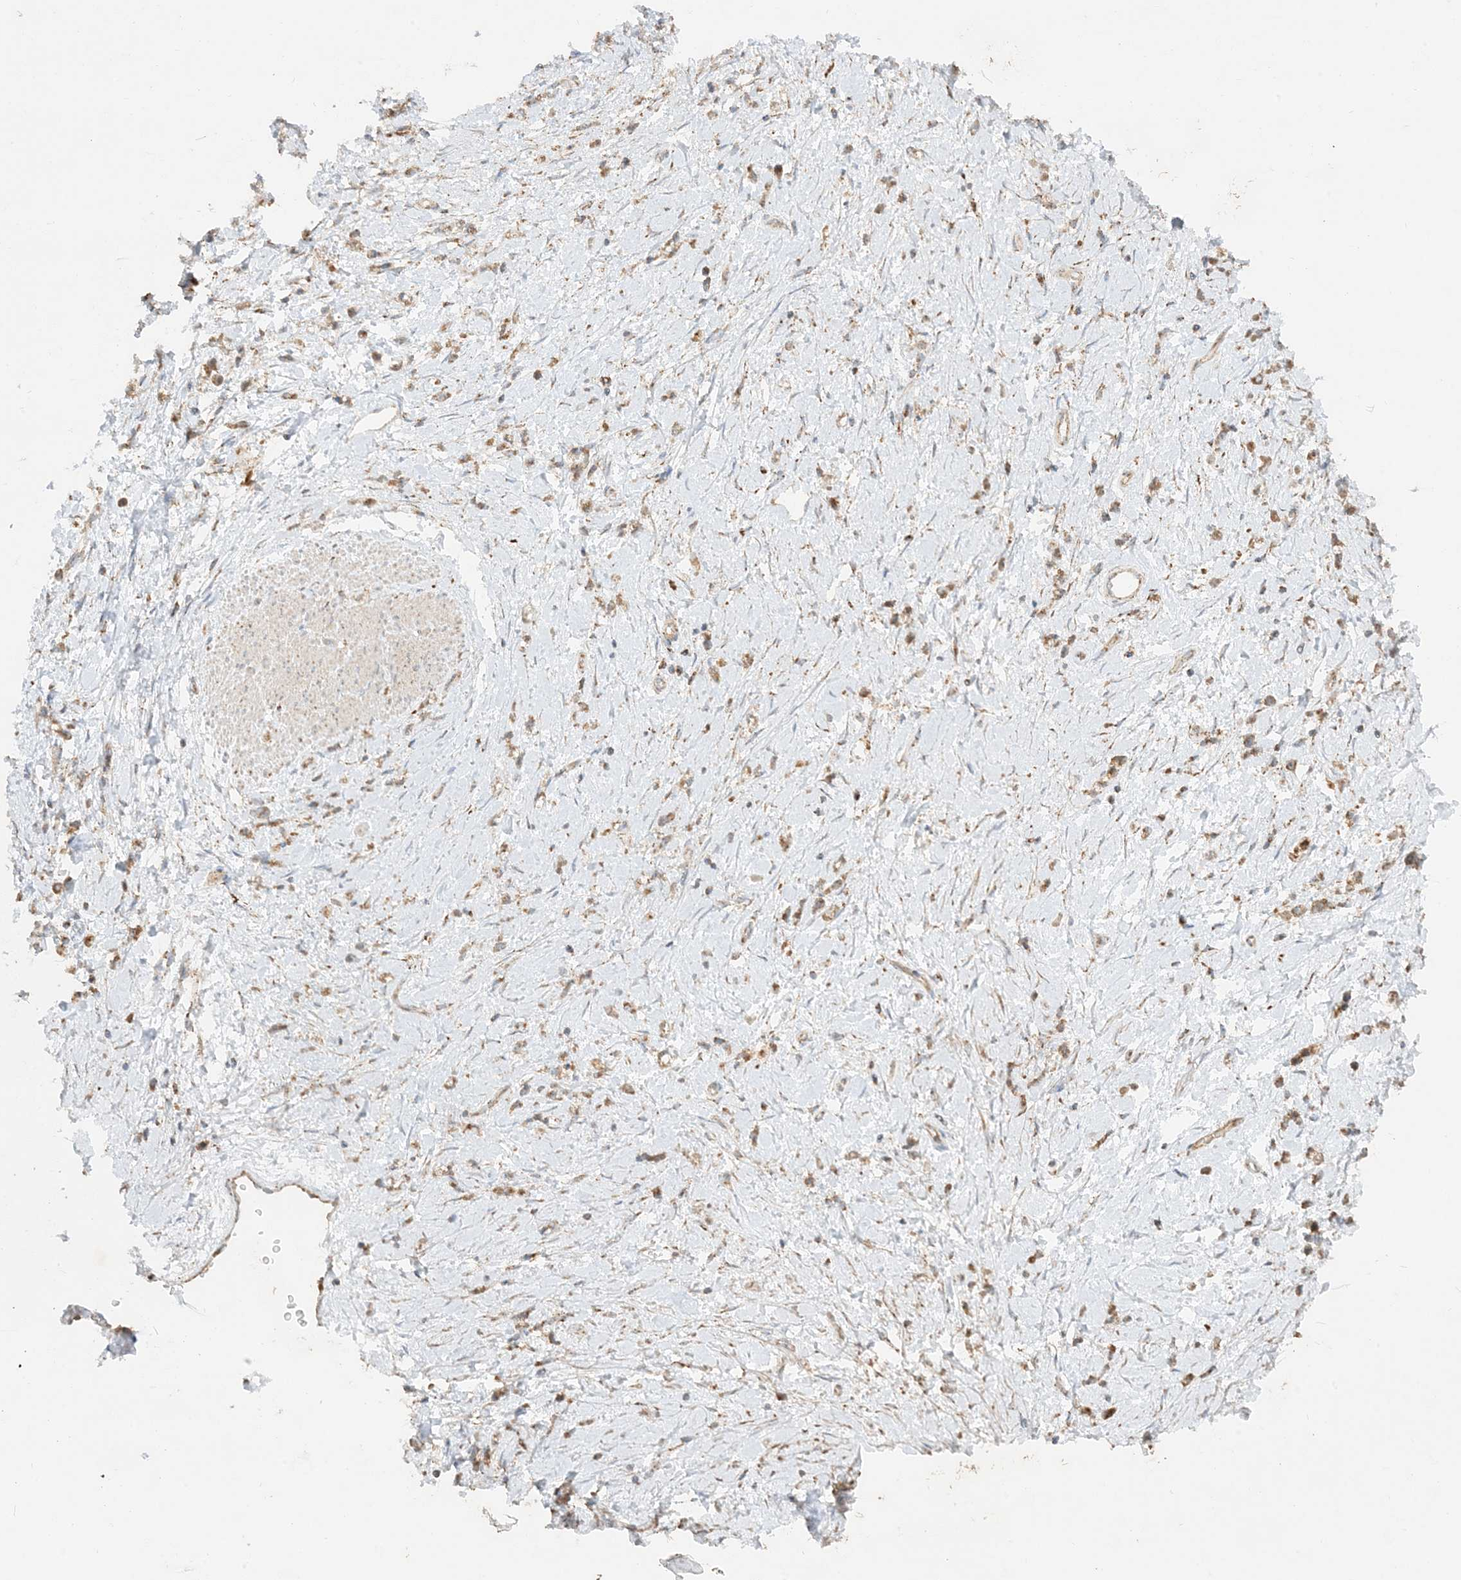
{"staining": {"intensity": "moderate", "quantity": ">75%", "location": "cytoplasmic/membranous"}, "tissue": "stomach cancer", "cell_type": "Tumor cells", "image_type": "cancer", "snomed": [{"axis": "morphology", "description": "Adenocarcinoma, NOS"}, {"axis": "topography", "description": "Stomach"}], "caption": "Stomach cancer (adenocarcinoma) stained for a protein (brown) reveals moderate cytoplasmic/membranous positive positivity in approximately >75% of tumor cells.", "gene": "NDUFAF3", "patient": {"sex": "female", "age": 60}}